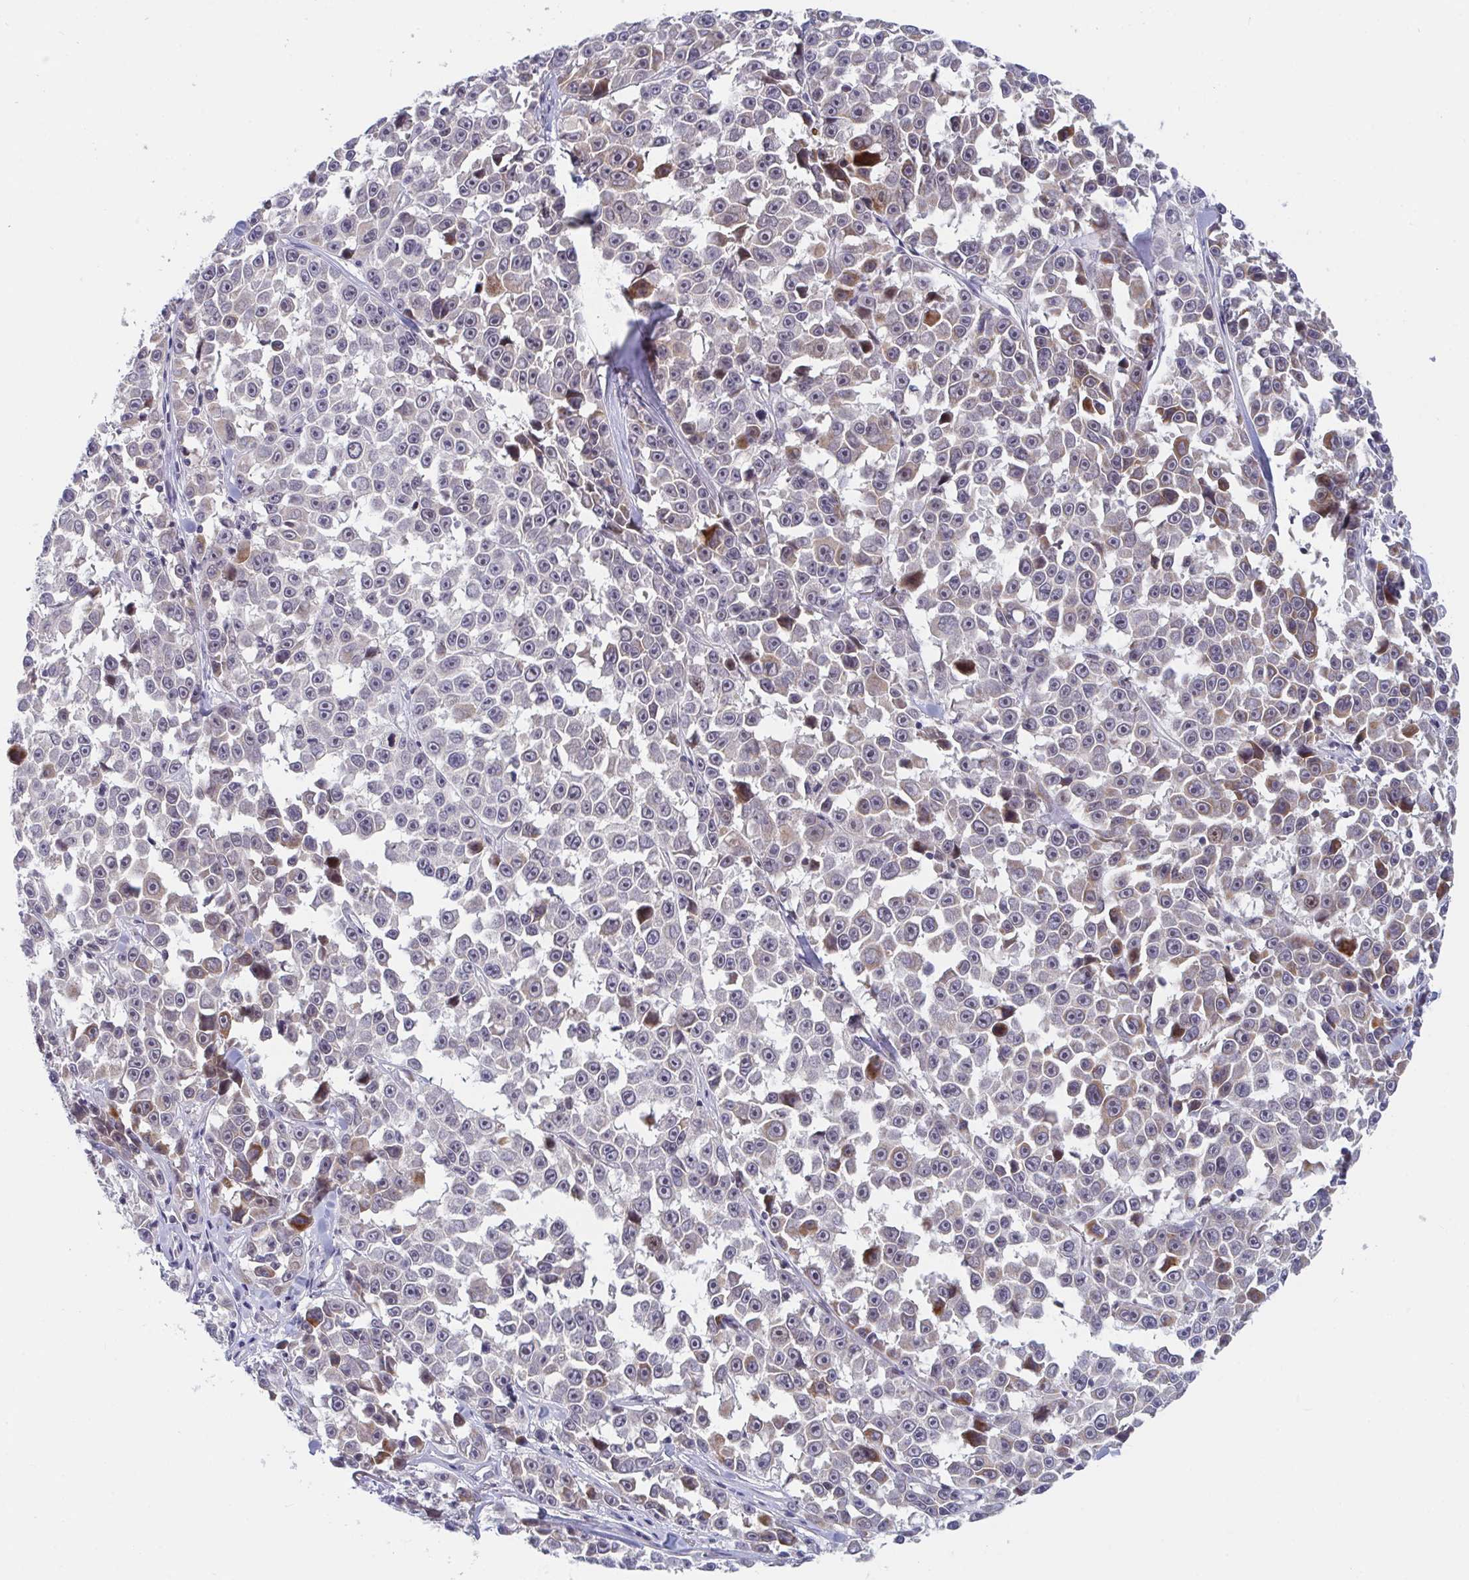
{"staining": {"intensity": "moderate", "quantity": "<25%", "location": "cytoplasmic/membranous"}, "tissue": "melanoma", "cell_type": "Tumor cells", "image_type": "cancer", "snomed": [{"axis": "morphology", "description": "Malignant melanoma, NOS"}, {"axis": "topography", "description": "Skin"}], "caption": "Protein expression analysis of human malignant melanoma reveals moderate cytoplasmic/membranous expression in approximately <25% of tumor cells.", "gene": "FAM156B", "patient": {"sex": "female", "age": 66}}